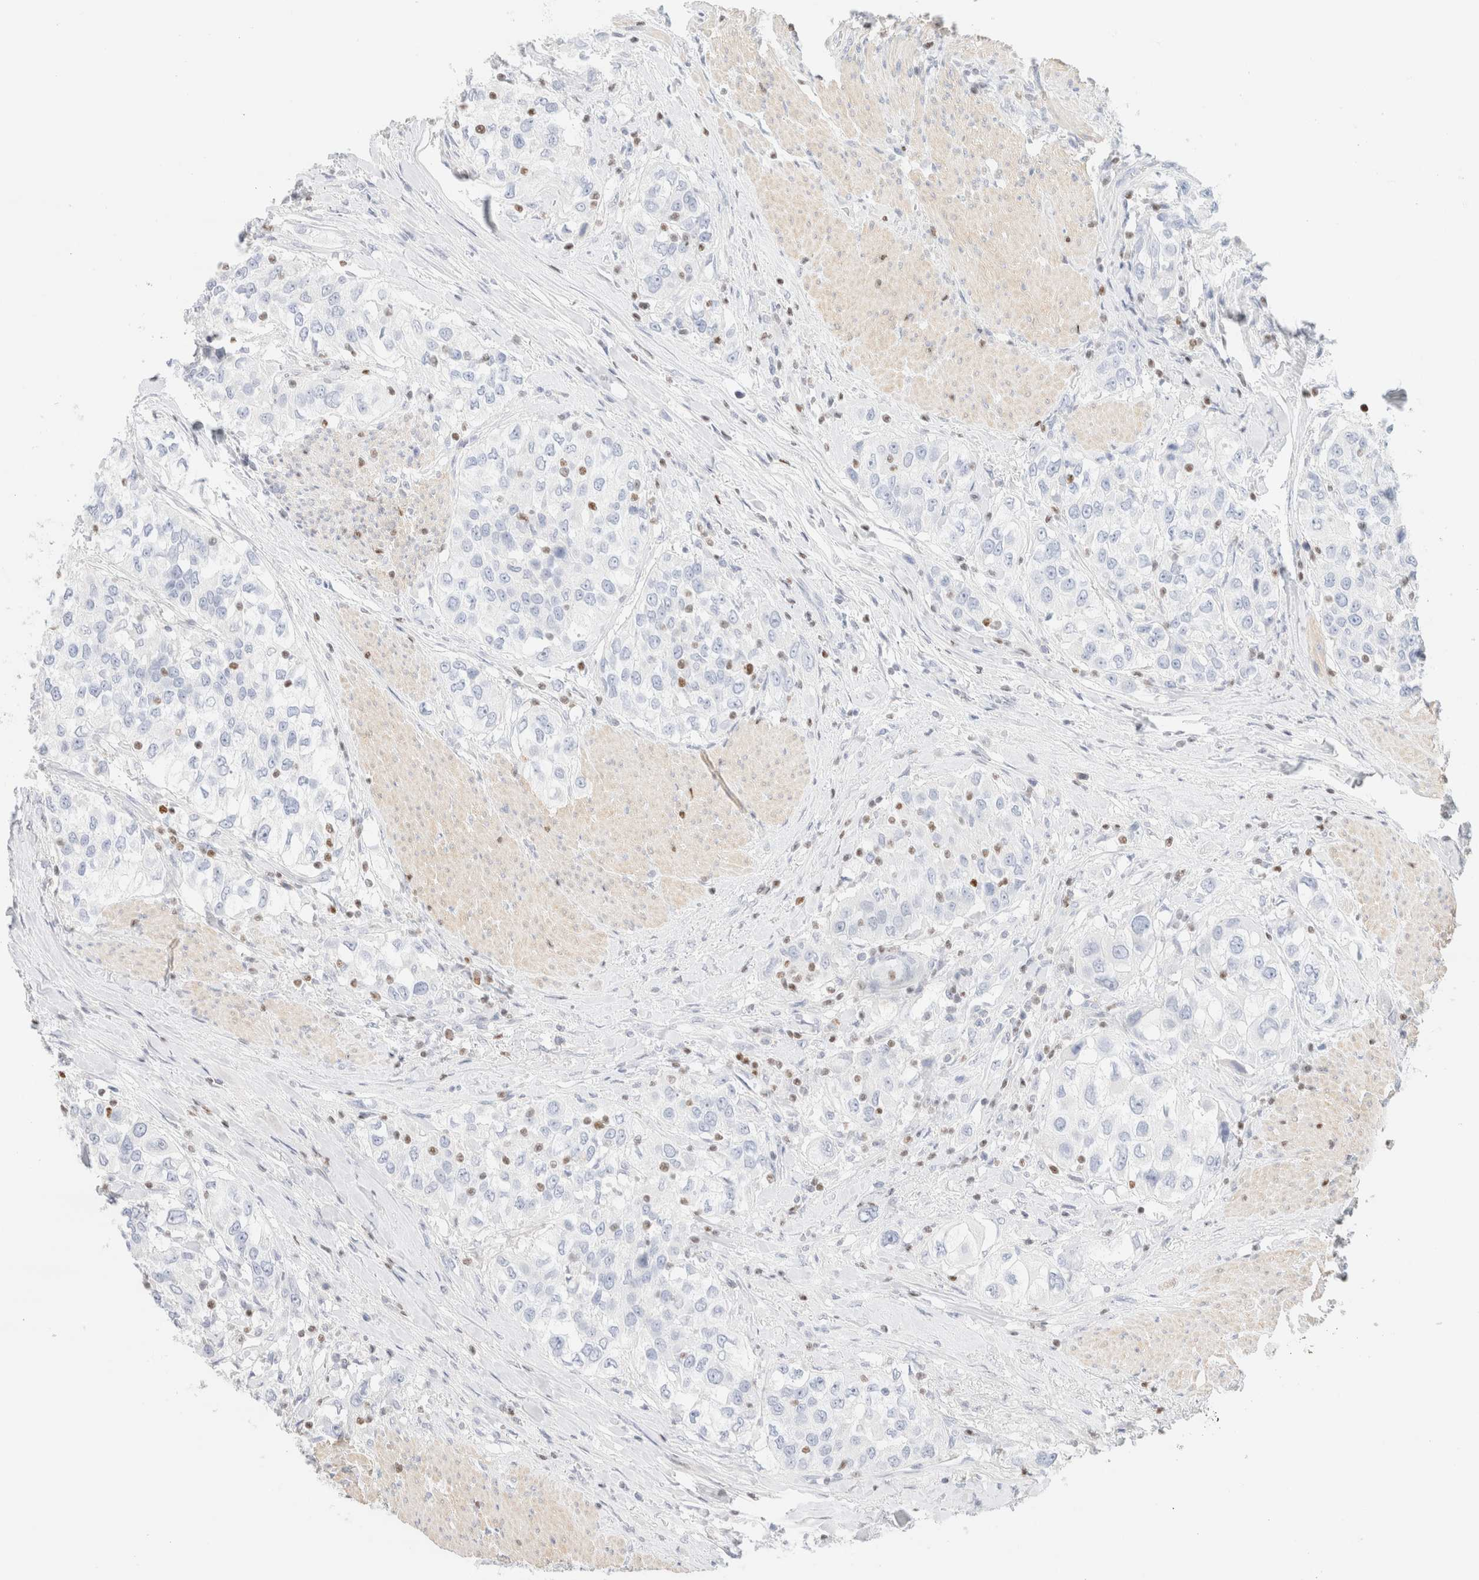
{"staining": {"intensity": "negative", "quantity": "none", "location": "none"}, "tissue": "urothelial cancer", "cell_type": "Tumor cells", "image_type": "cancer", "snomed": [{"axis": "morphology", "description": "Urothelial carcinoma, High grade"}, {"axis": "topography", "description": "Urinary bladder"}], "caption": "A high-resolution photomicrograph shows IHC staining of urothelial cancer, which reveals no significant expression in tumor cells. The staining is performed using DAB (3,3'-diaminobenzidine) brown chromogen with nuclei counter-stained in using hematoxylin.", "gene": "IKZF3", "patient": {"sex": "female", "age": 80}}